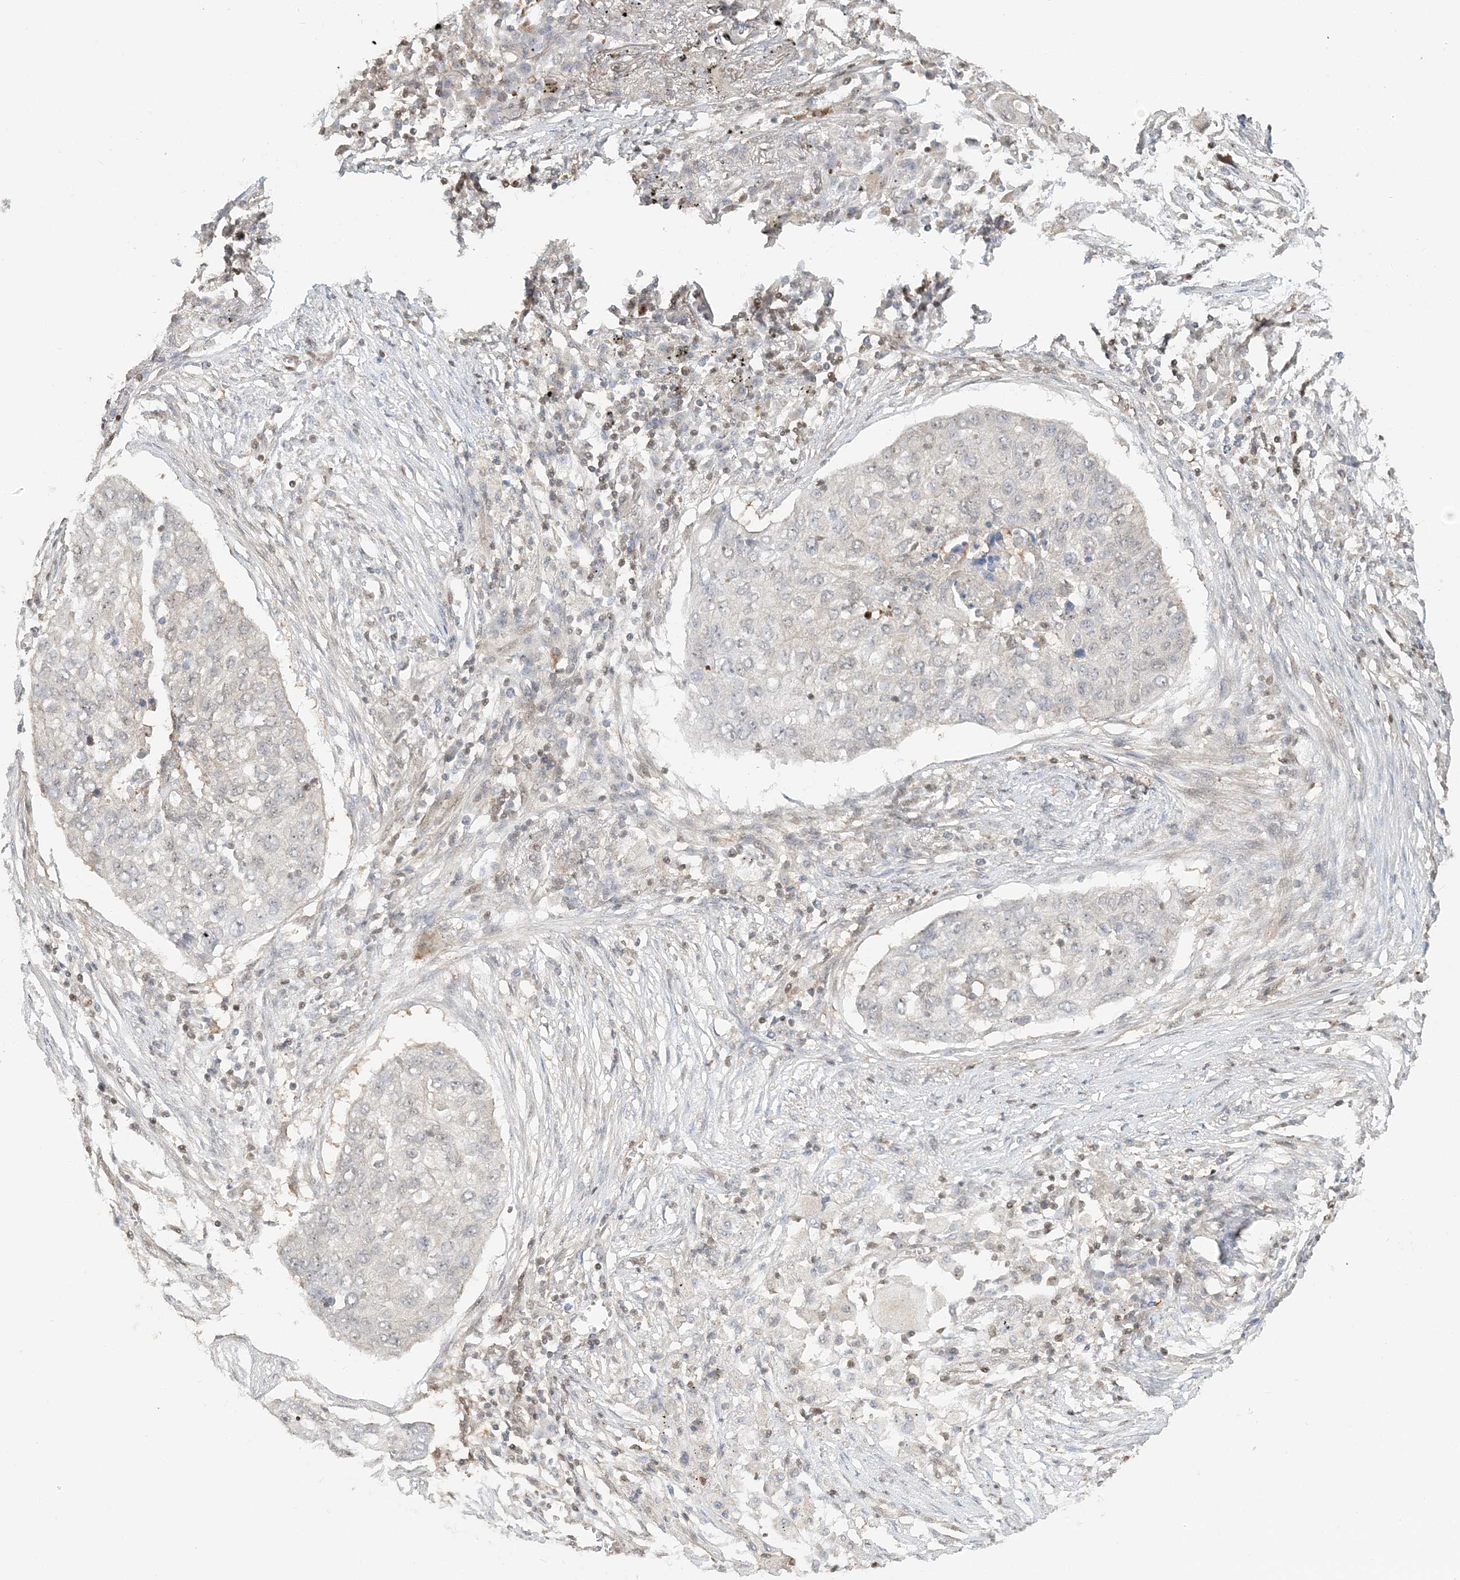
{"staining": {"intensity": "moderate", "quantity": "<25%", "location": "nuclear"}, "tissue": "lung cancer", "cell_type": "Tumor cells", "image_type": "cancer", "snomed": [{"axis": "morphology", "description": "Squamous cell carcinoma, NOS"}, {"axis": "topography", "description": "Lung"}], "caption": "A histopathology image of lung cancer stained for a protein exhibits moderate nuclear brown staining in tumor cells.", "gene": "SUMO2", "patient": {"sex": "female", "age": 63}}